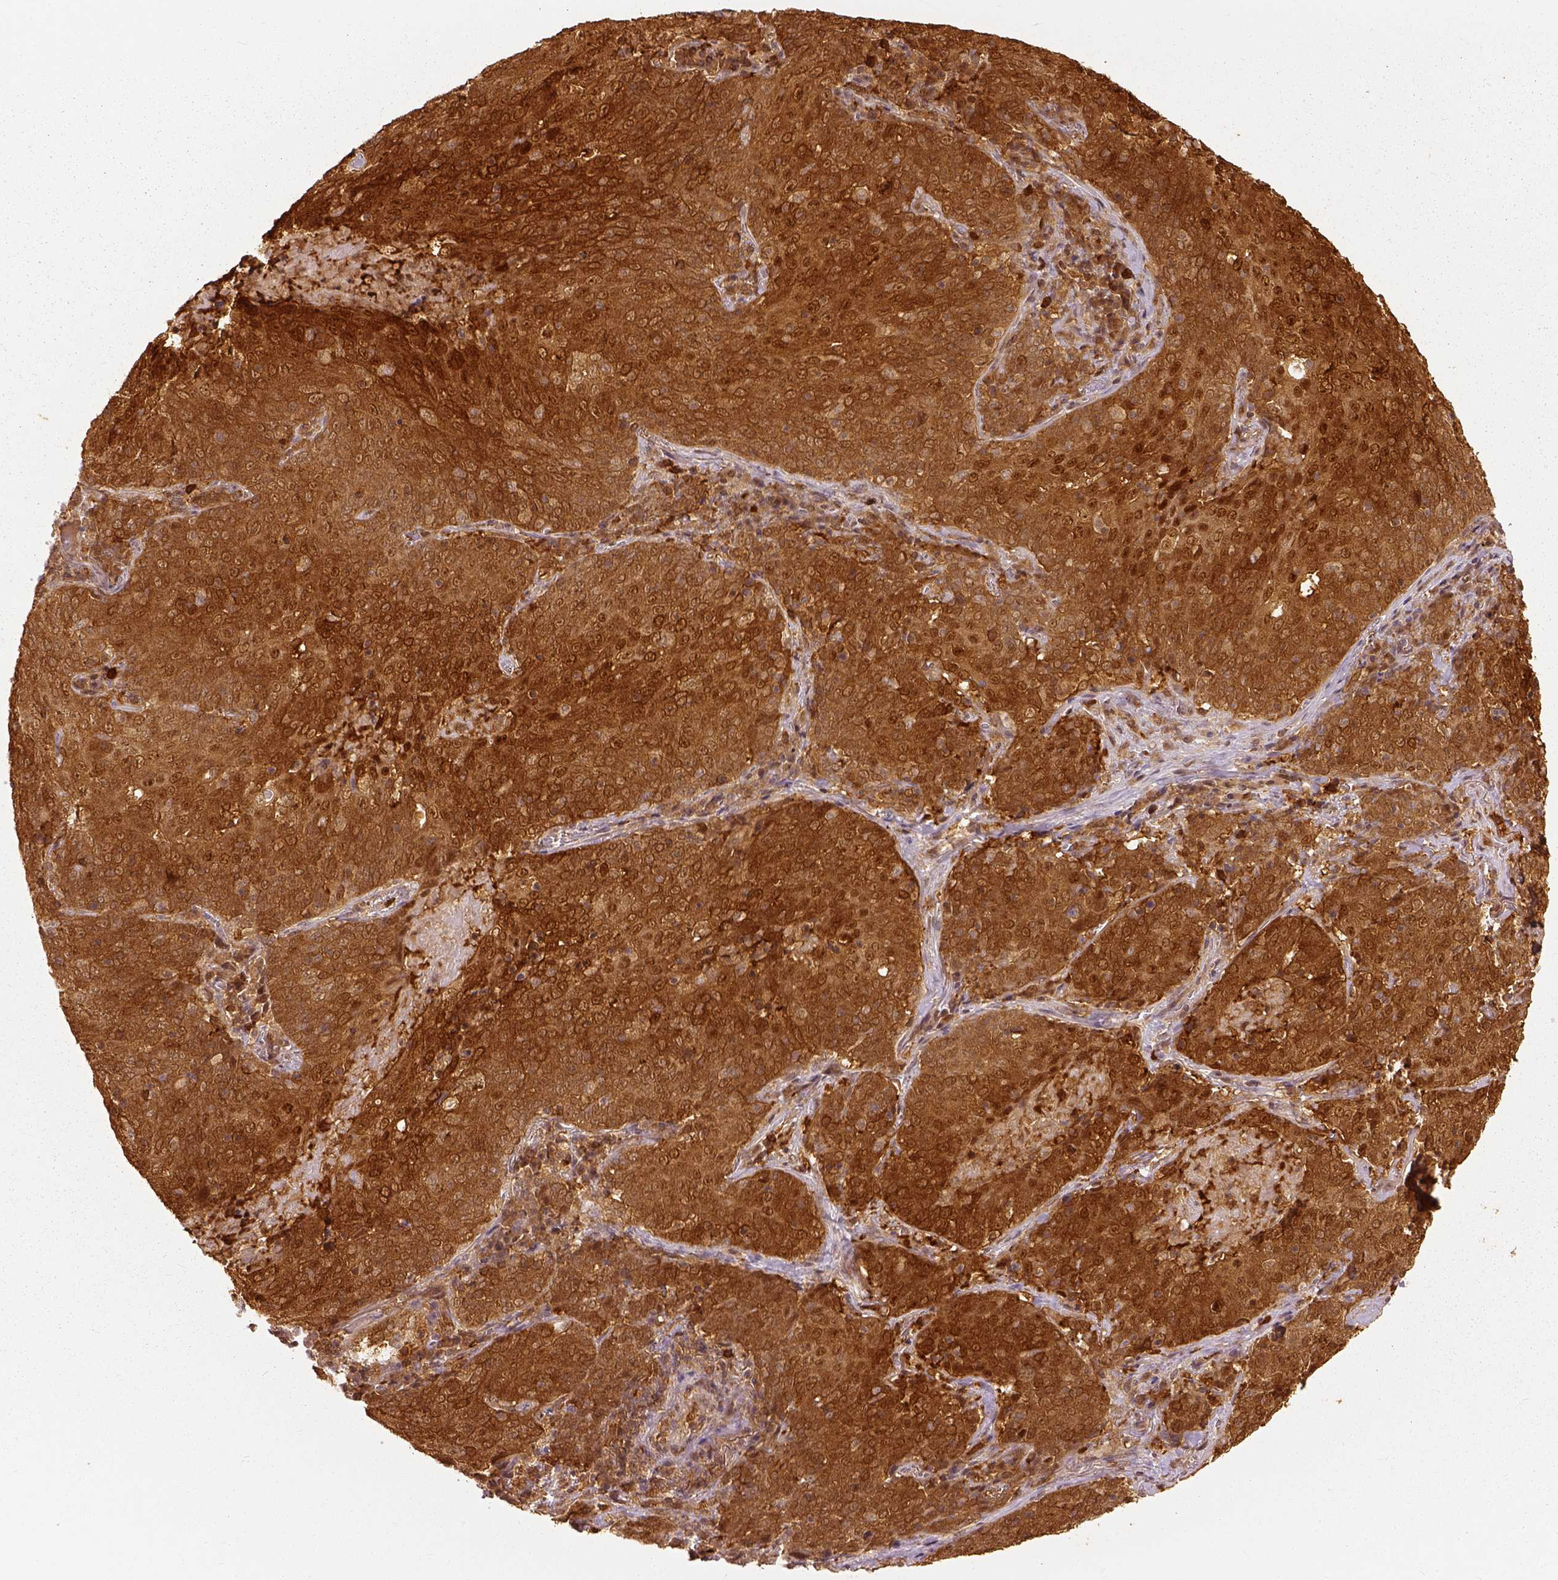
{"staining": {"intensity": "strong", "quantity": ">75%", "location": "cytoplasmic/membranous,nuclear"}, "tissue": "lung cancer", "cell_type": "Tumor cells", "image_type": "cancer", "snomed": [{"axis": "morphology", "description": "Squamous cell carcinoma, NOS"}, {"axis": "topography", "description": "Lung"}], "caption": "Immunohistochemical staining of lung cancer (squamous cell carcinoma) shows high levels of strong cytoplasmic/membranous and nuclear staining in approximately >75% of tumor cells.", "gene": "GPI", "patient": {"sex": "male", "age": 82}}